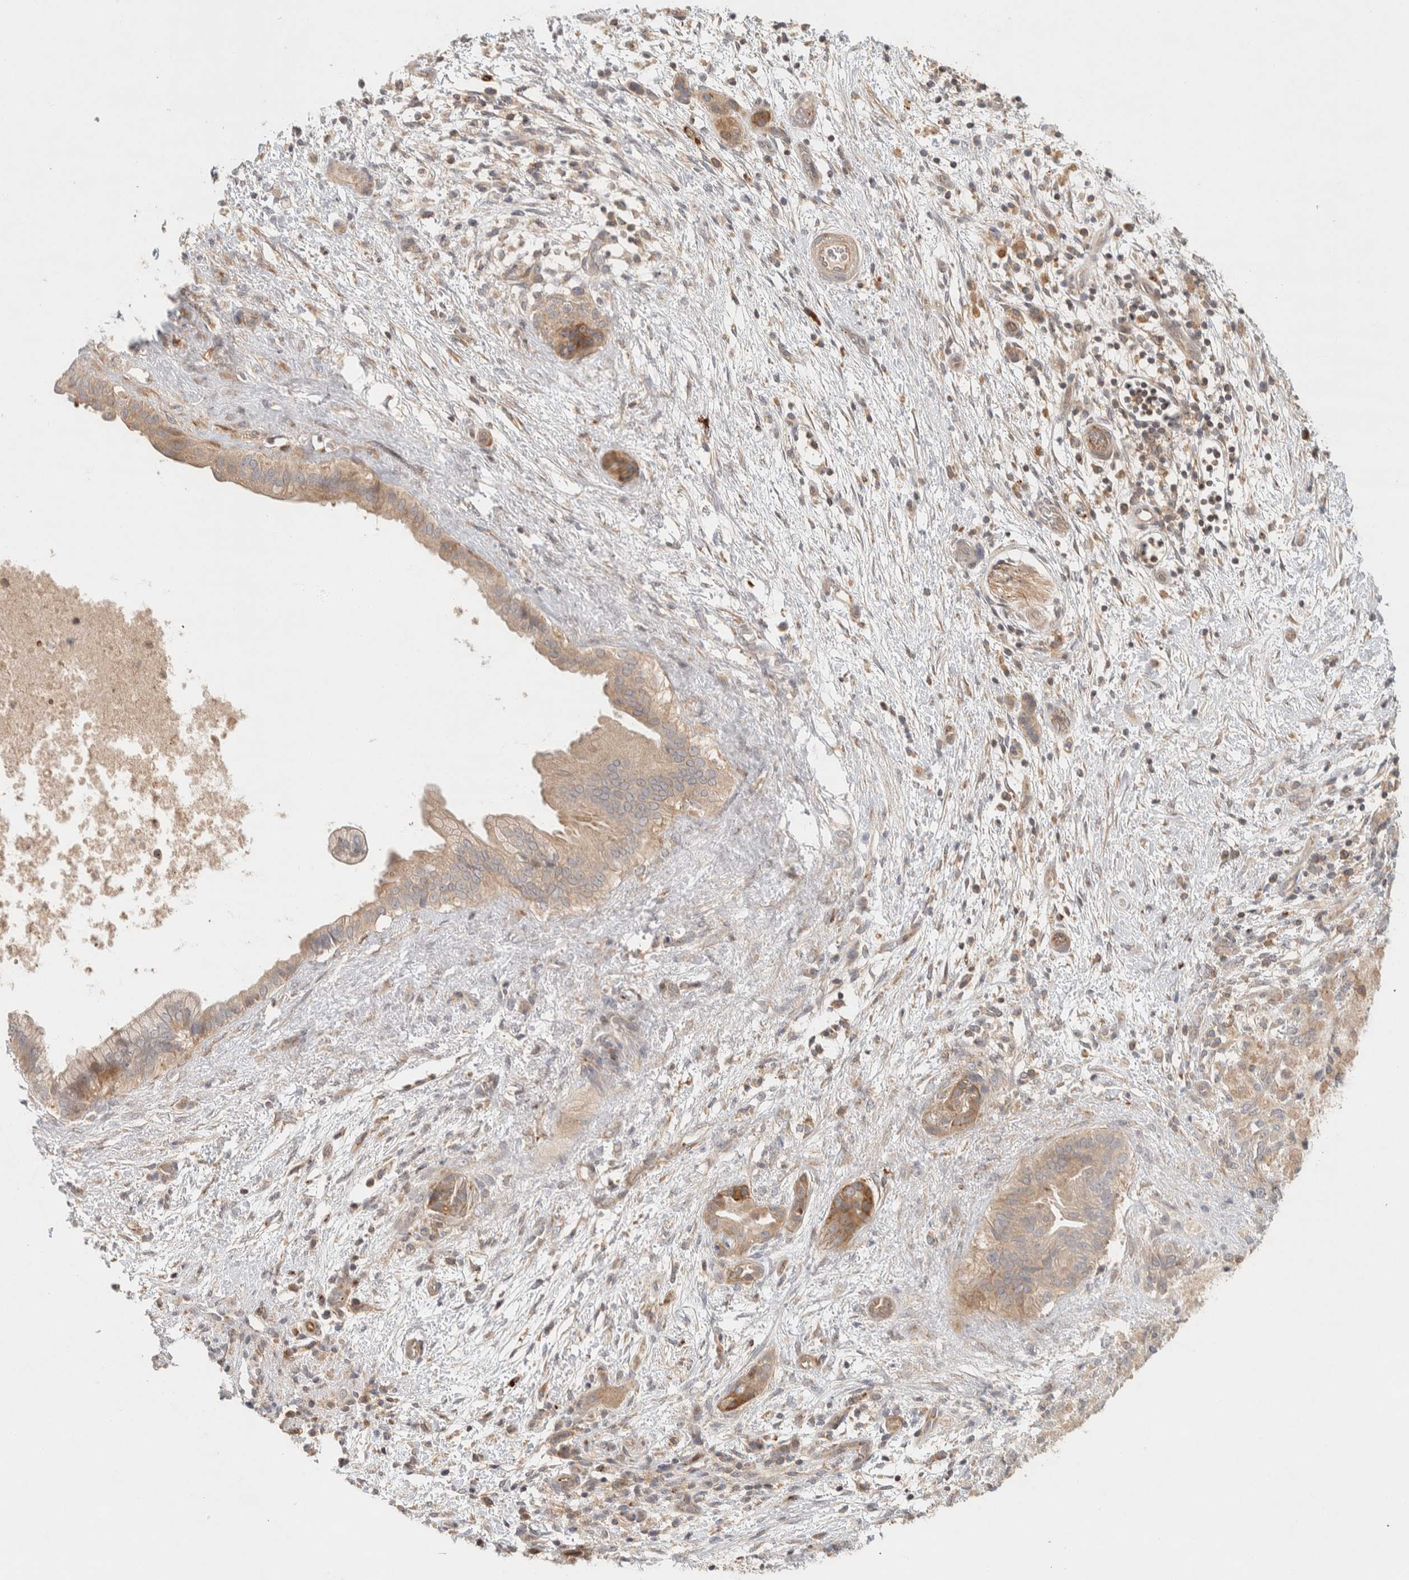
{"staining": {"intensity": "weak", "quantity": ">75%", "location": "cytoplasmic/membranous"}, "tissue": "pancreatic cancer", "cell_type": "Tumor cells", "image_type": "cancer", "snomed": [{"axis": "morphology", "description": "Adenocarcinoma, NOS"}, {"axis": "topography", "description": "Pancreas"}], "caption": "Immunohistochemical staining of human pancreatic cancer reveals low levels of weak cytoplasmic/membranous expression in approximately >75% of tumor cells.", "gene": "KIF9", "patient": {"sex": "female", "age": 78}}